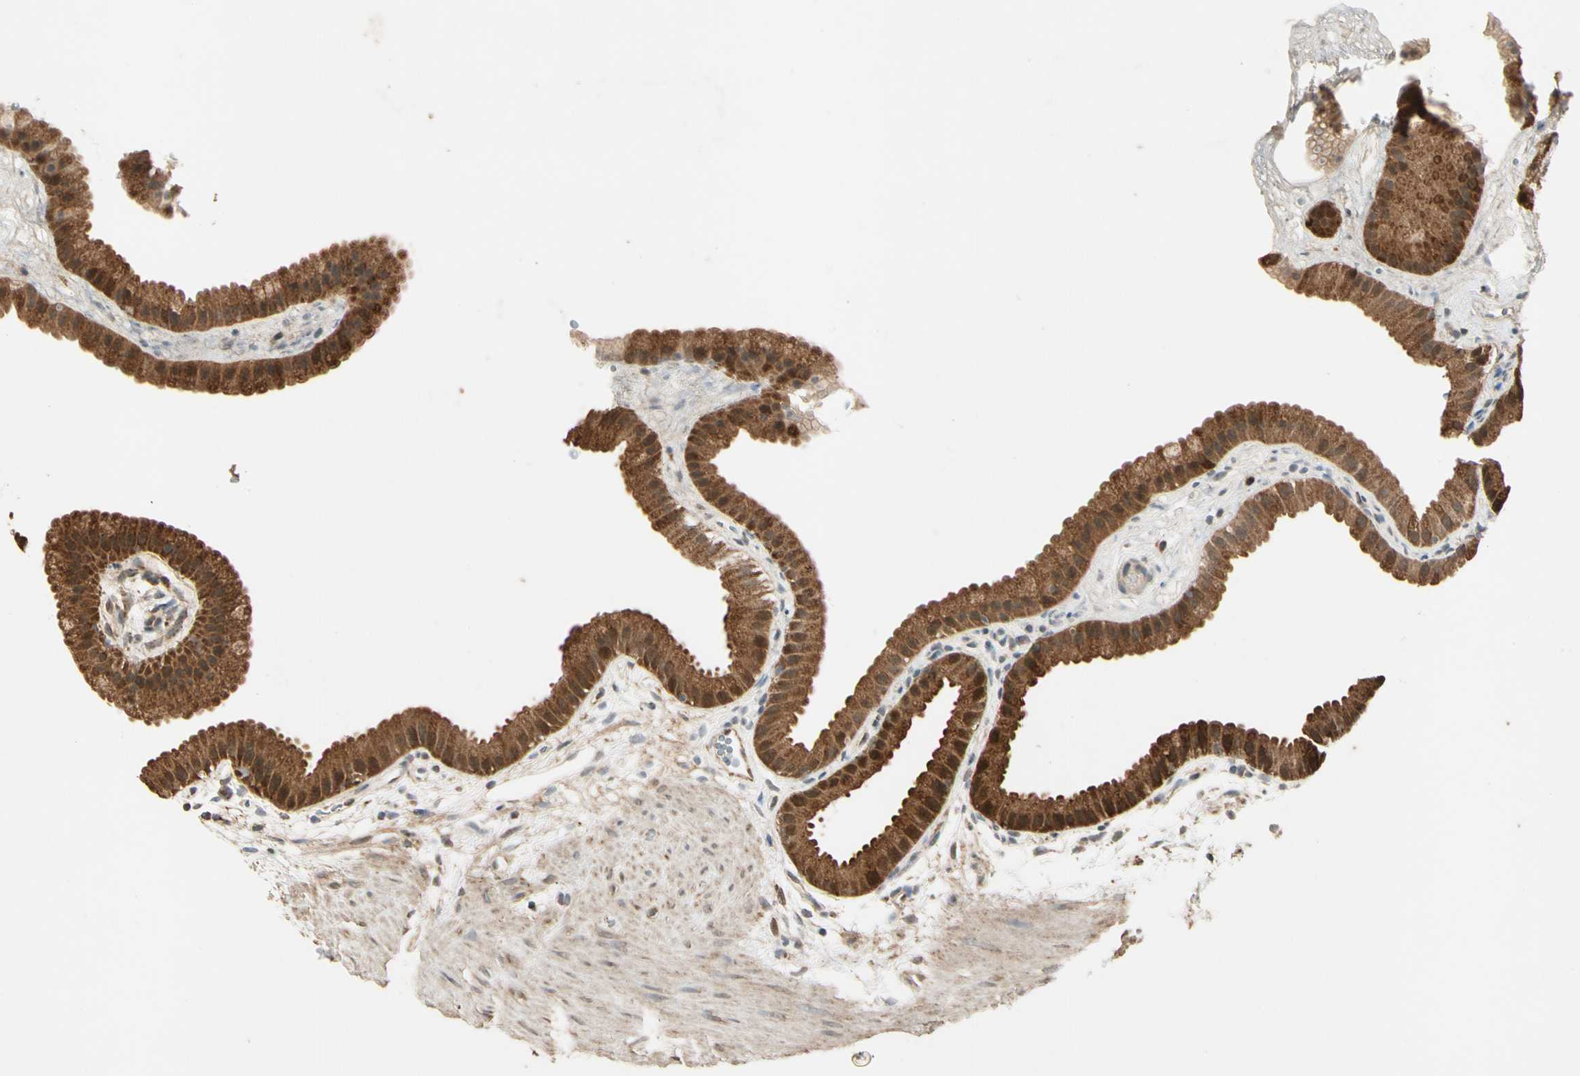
{"staining": {"intensity": "strong", "quantity": ">75%", "location": "cytoplasmic/membranous"}, "tissue": "gallbladder", "cell_type": "Glandular cells", "image_type": "normal", "snomed": [{"axis": "morphology", "description": "Normal tissue, NOS"}, {"axis": "topography", "description": "Gallbladder"}], "caption": "This histopathology image displays IHC staining of normal gallbladder, with high strong cytoplasmic/membranous positivity in approximately >75% of glandular cells.", "gene": "PRDX5", "patient": {"sex": "female", "age": 64}}